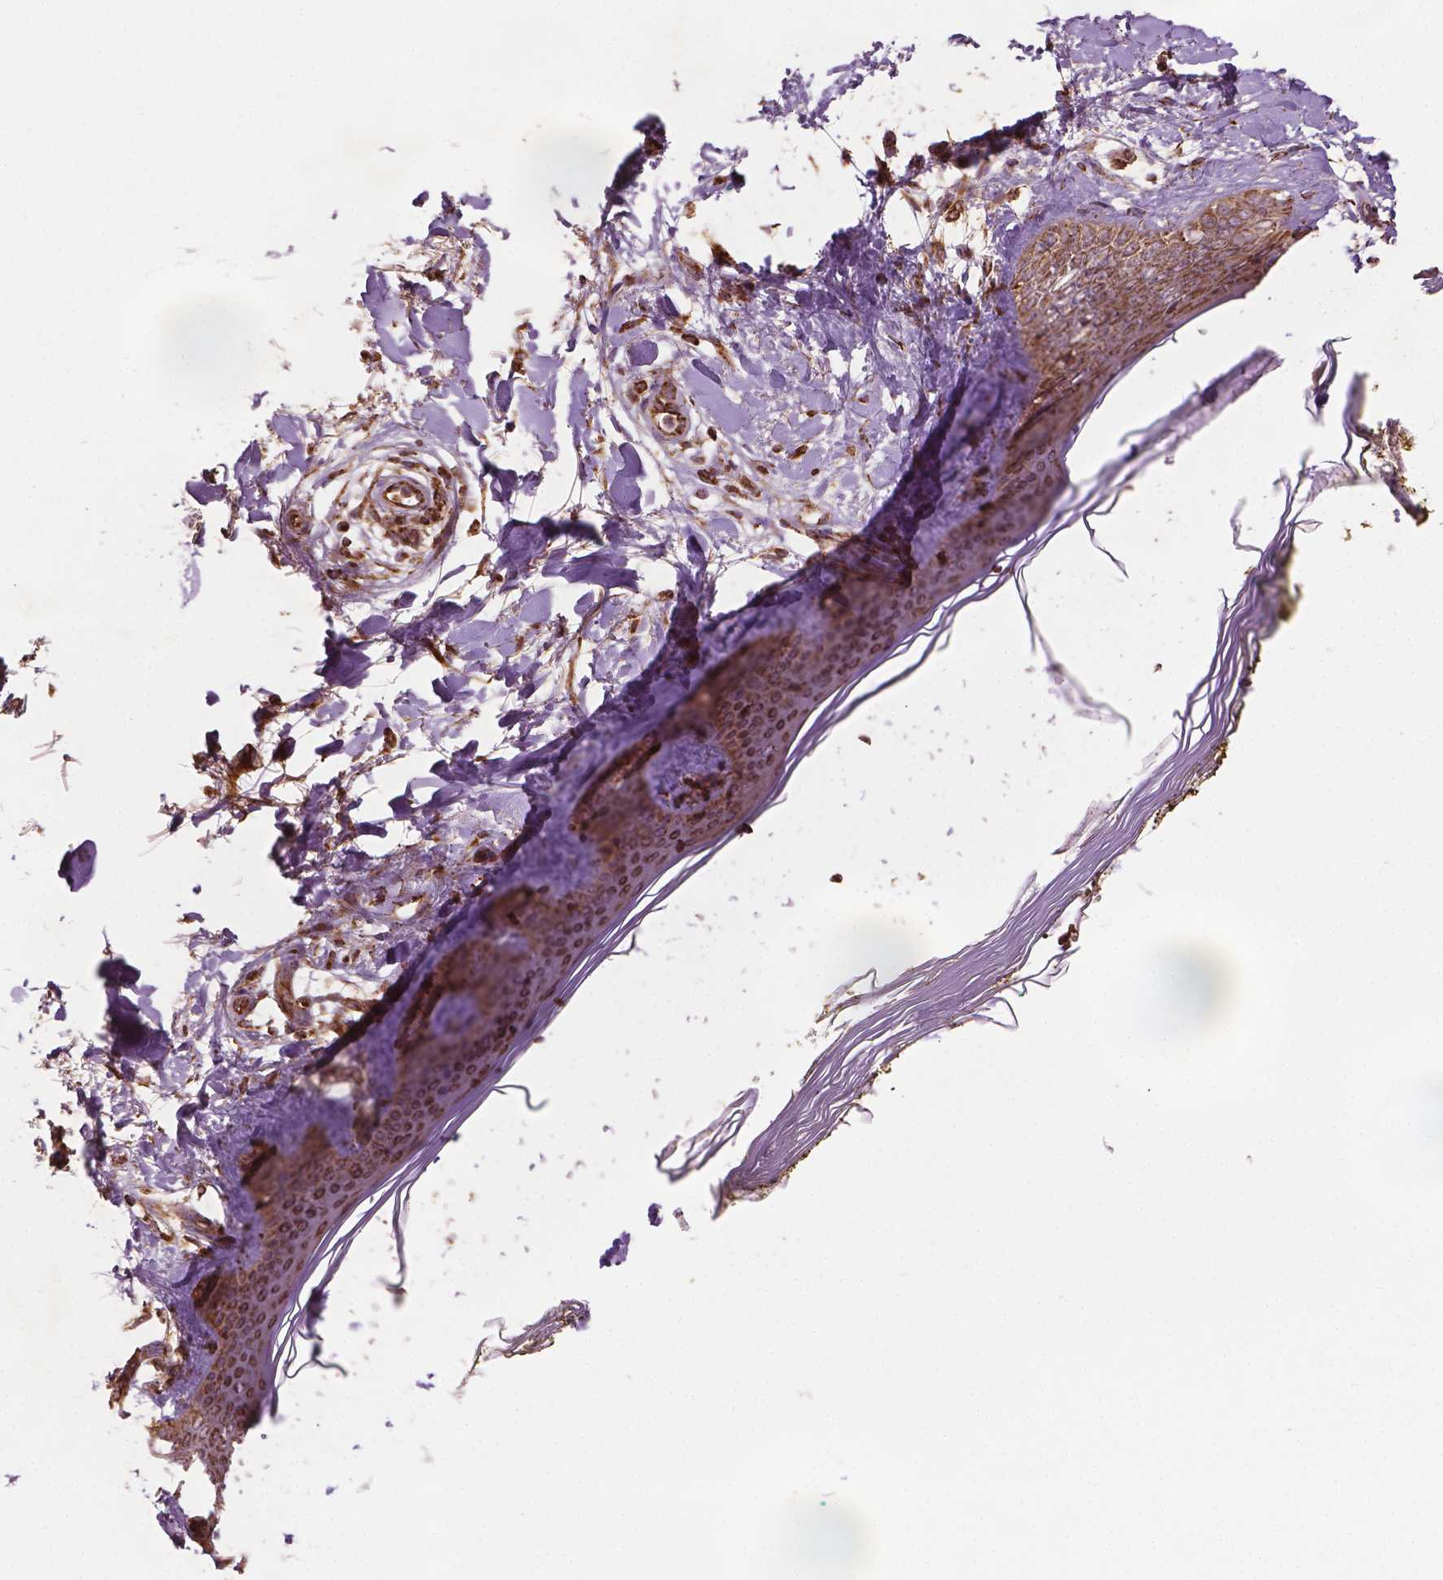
{"staining": {"intensity": "moderate", "quantity": ">75%", "location": "cytoplasmic/membranous,nuclear"}, "tissue": "skin", "cell_type": "Fibroblasts", "image_type": "normal", "snomed": [{"axis": "morphology", "description": "Normal tissue, NOS"}, {"axis": "topography", "description": "Skin"}], "caption": "Immunohistochemistry of normal skin shows medium levels of moderate cytoplasmic/membranous,nuclear staining in approximately >75% of fibroblasts.", "gene": "HS3ST3A1", "patient": {"sex": "female", "age": 34}}